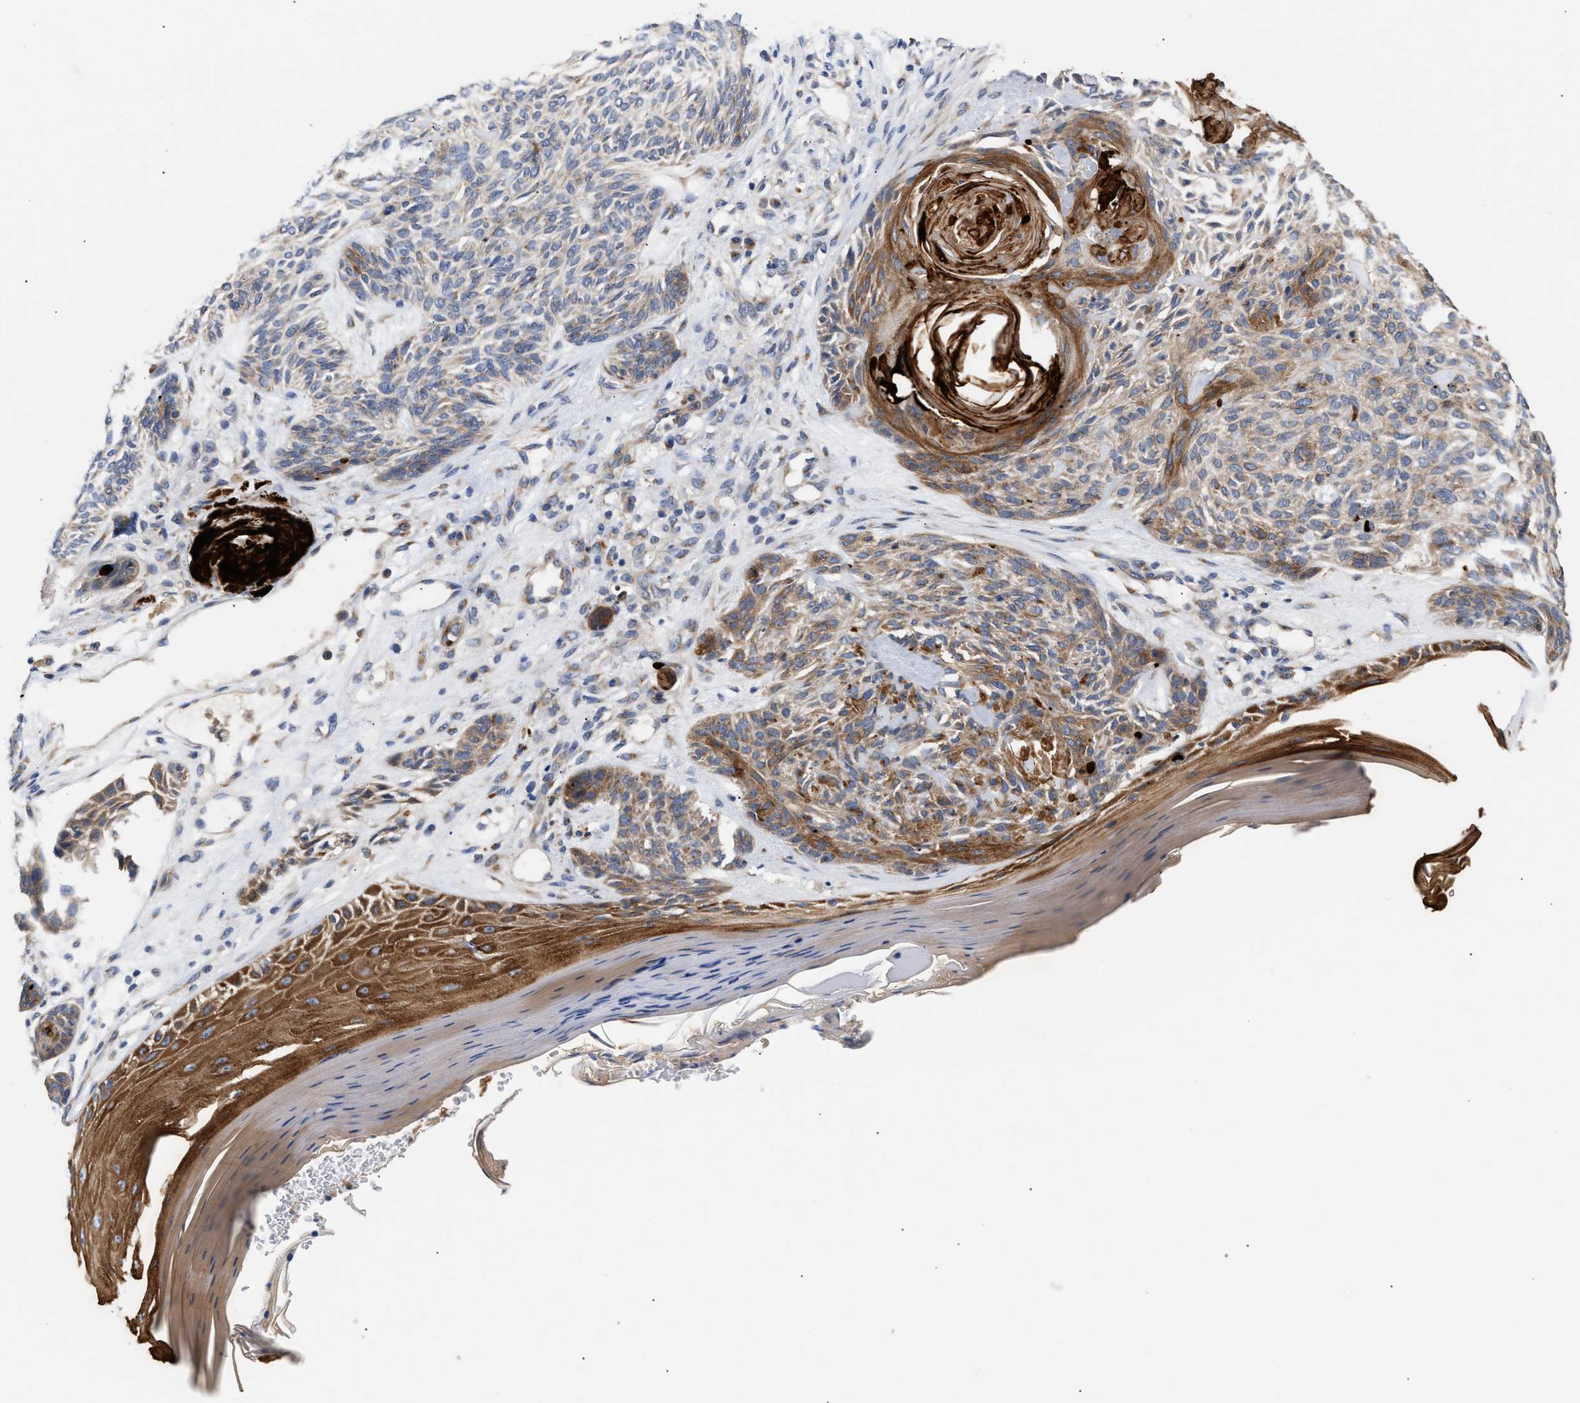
{"staining": {"intensity": "moderate", "quantity": "25%-75%", "location": "cytoplasmic/membranous"}, "tissue": "skin cancer", "cell_type": "Tumor cells", "image_type": "cancer", "snomed": [{"axis": "morphology", "description": "Basal cell carcinoma"}, {"axis": "topography", "description": "Skin"}], "caption": "DAB immunohistochemical staining of human skin cancer shows moderate cytoplasmic/membranous protein positivity in about 25%-75% of tumor cells. Using DAB (3,3'-diaminobenzidine) (brown) and hematoxylin (blue) stains, captured at high magnification using brightfield microscopy.", "gene": "CCDC146", "patient": {"sex": "male", "age": 55}}